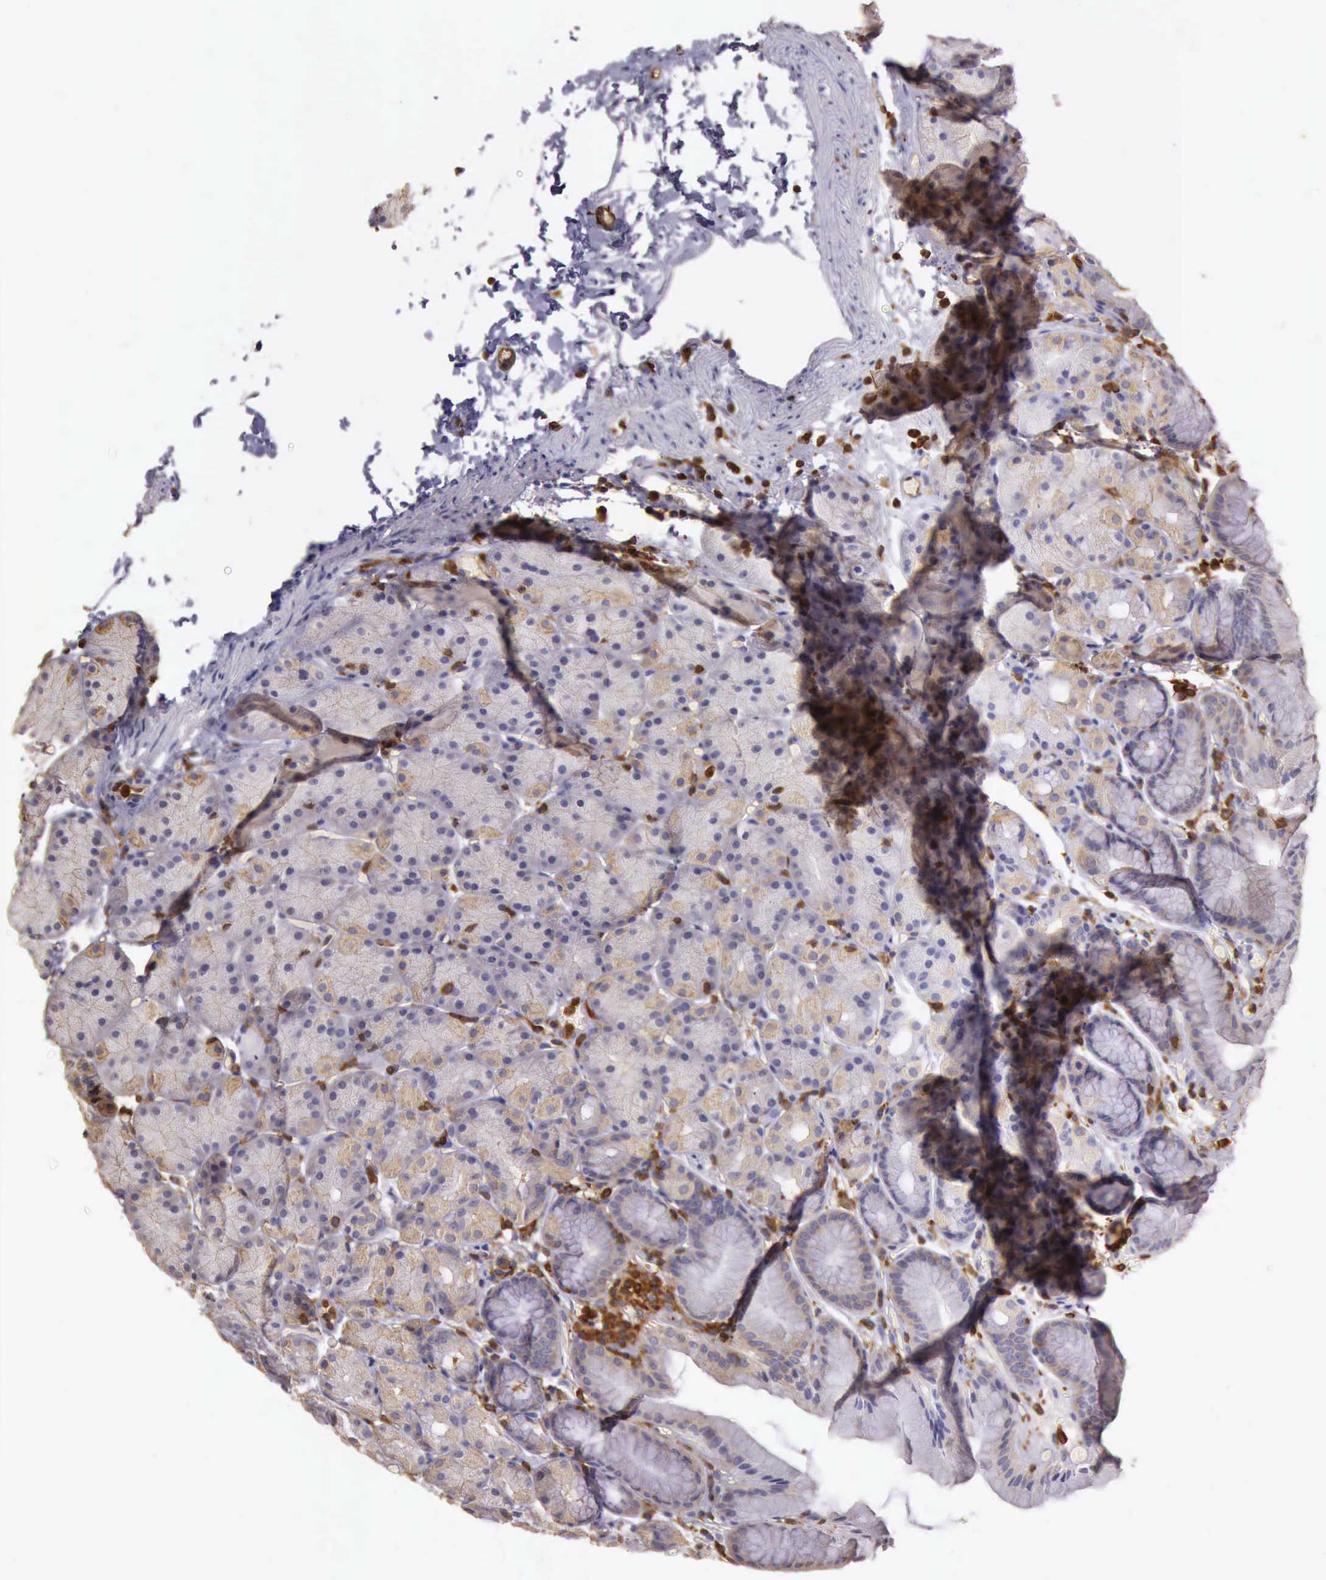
{"staining": {"intensity": "weak", "quantity": "25%-75%", "location": "cytoplasmic/membranous"}, "tissue": "stomach", "cell_type": "Glandular cells", "image_type": "normal", "snomed": [{"axis": "morphology", "description": "Normal tissue, NOS"}, {"axis": "topography", "description": "Stomach, upper"}], "caption": "Human stomach stained with a protein marker exhibits weak staining in glandular cells.", "gene": "ARHGAP4", "patient": {"sex": "male", "age": 47}}